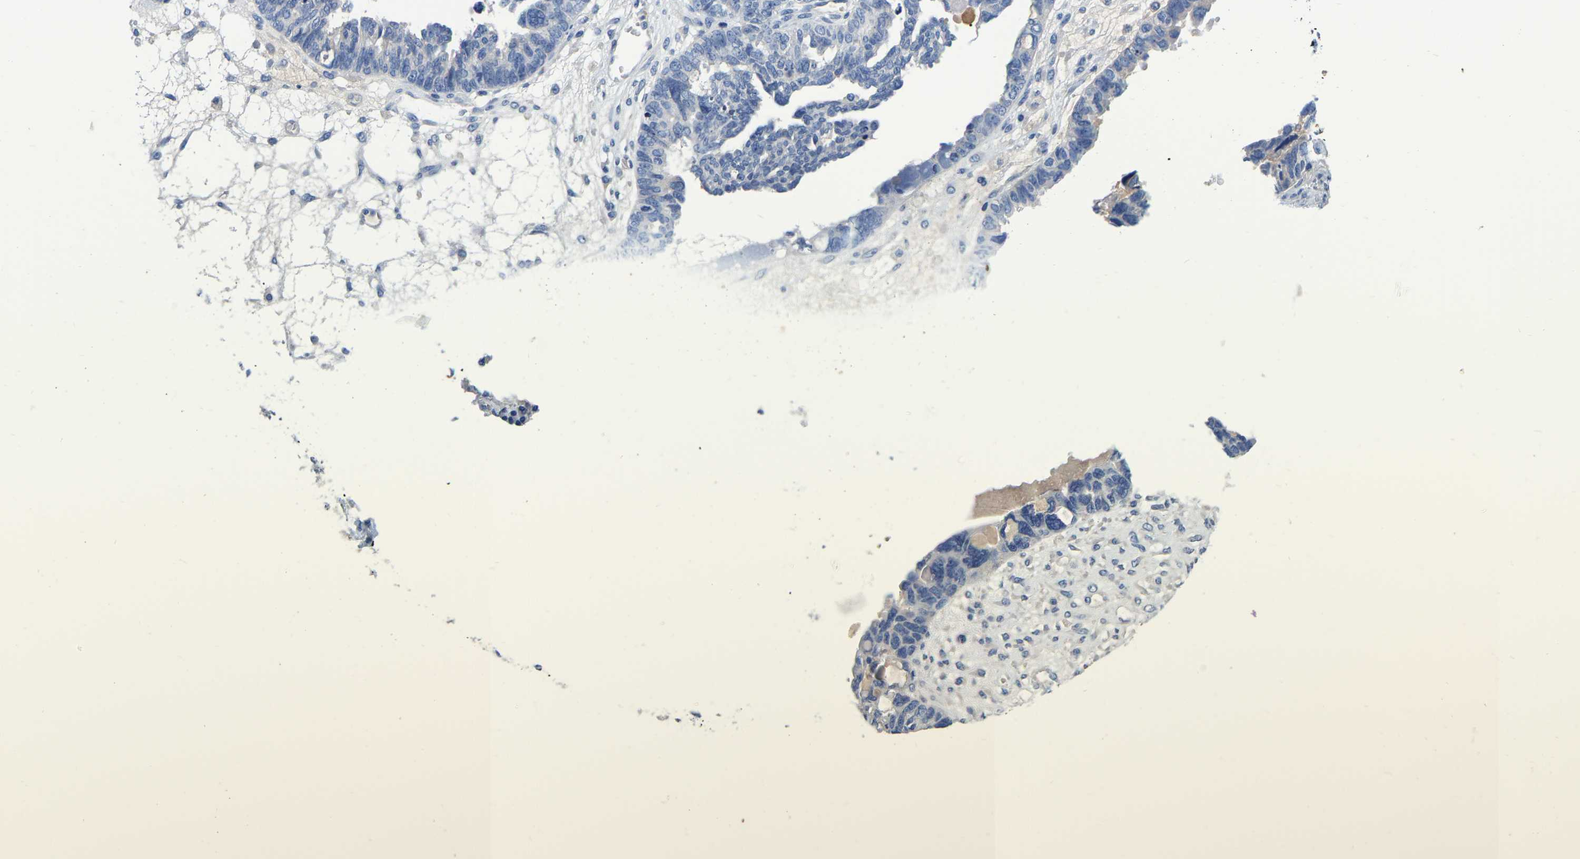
{"staining": {"intensity": "negative", "quantity": "none", "location": "none"}, "tissue": "ovarian cancer", "cell_type": "Tumor cells", "image_type": "cancer", "snomed": [{"axis": "morphology", "description": "Cystadenocarcinoma, serous, NOS"}, {"axis": "topography", "description": "Ovary"}], "caption": "Immunohistochemical staining of human ovarian cancer (serous cystadenocarcinoma) reveals no significant staining in tumor cells.", "gene": "RAB27B", "patient": {"sex": "female", "age": 79}}